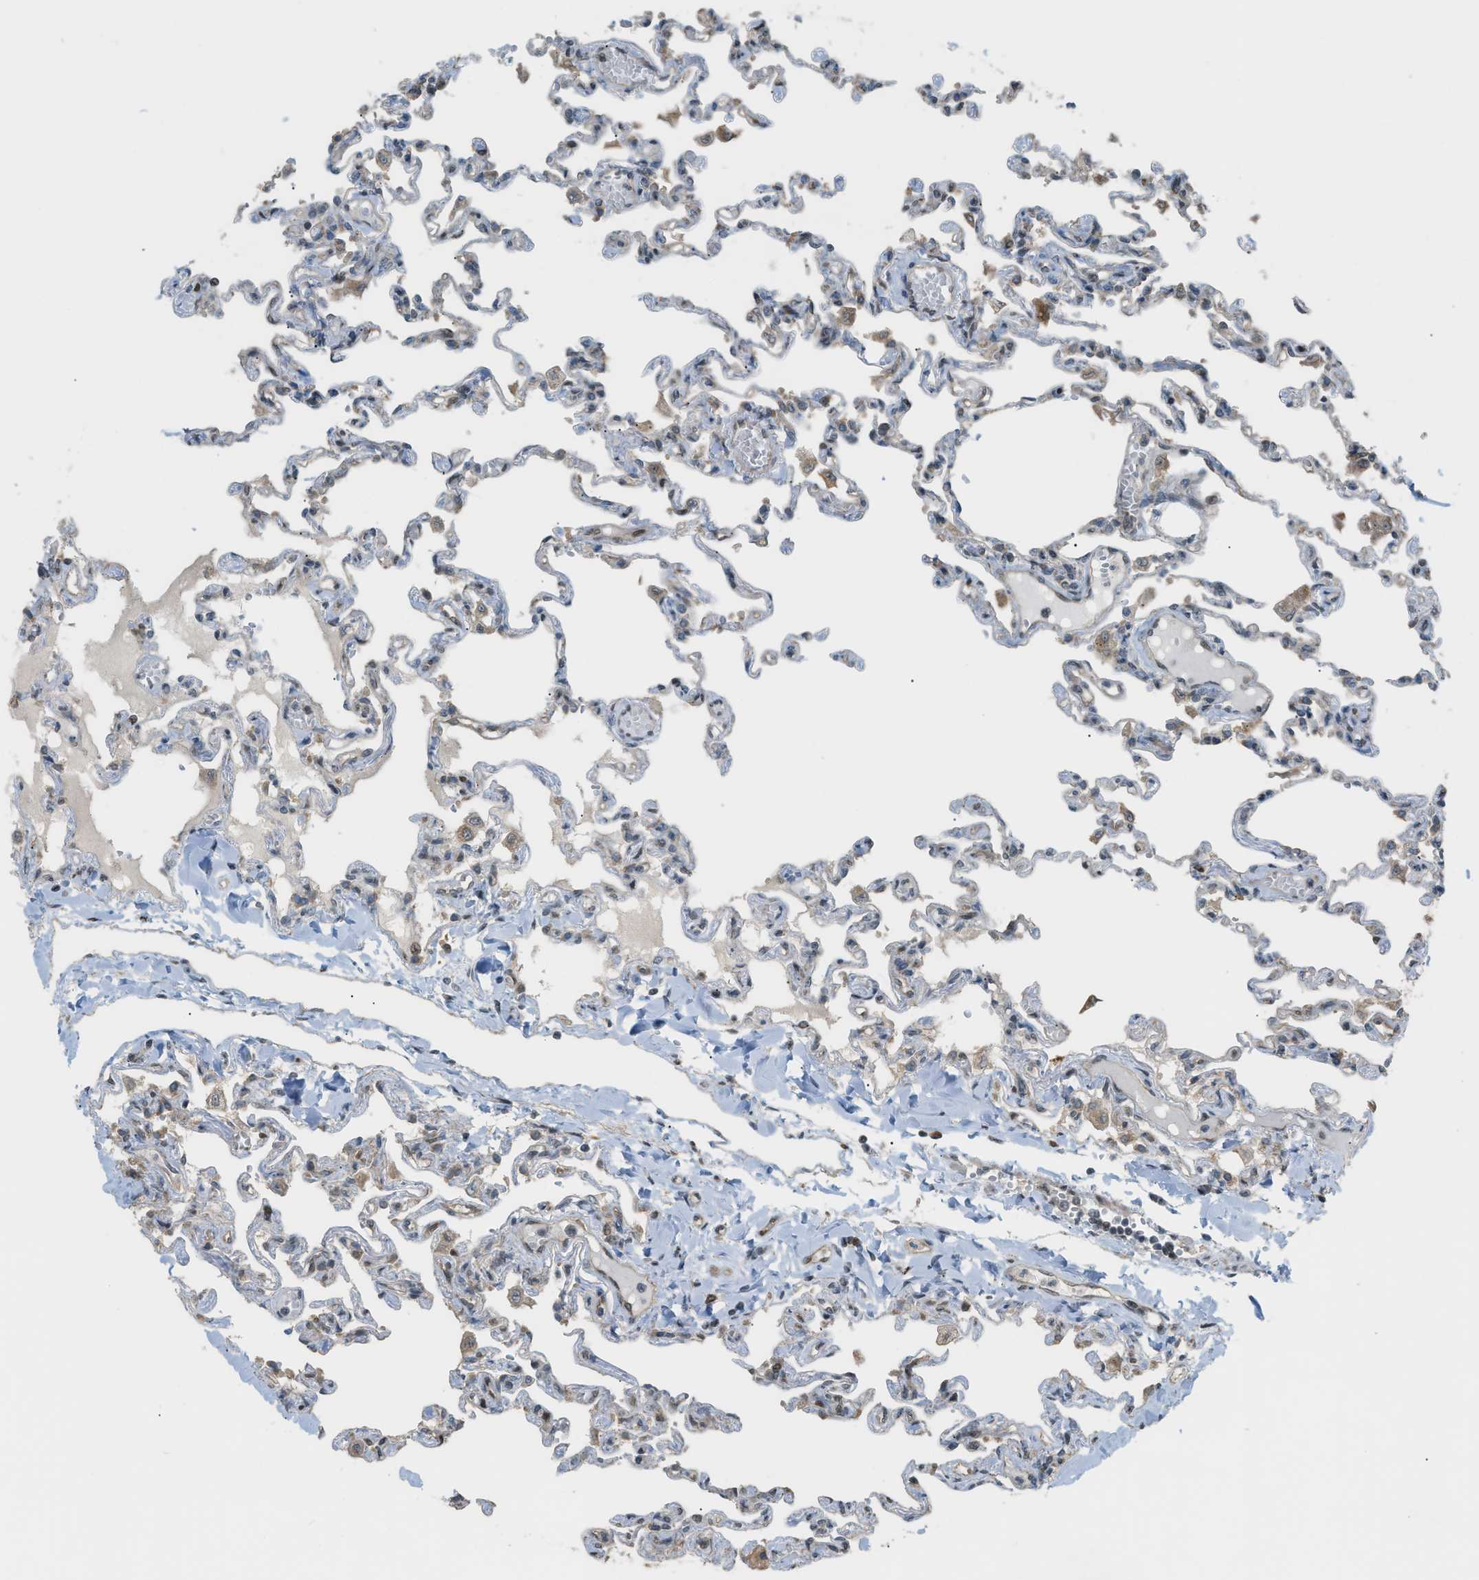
{"staining": {"intensity": "weak", "quantity": "25%-75%", "location": "cytoplasmic/membranous"}, "tissue": "lung", "cell_type": "Alveolar cells", "image_type": "normal", "snomed": [{"axis": "morphology", "description": "Normal tissue, NOS"}, {"axis": "topography", "description": "Lung"}], "caption": "A histopathology image of lung stained for a protein reveals weak cytoplasmic/membranous brown staining in alveolar cells. (brown staining indicates protein expression, while blue staining denotes nuclei).", "gene": "CCDC186", "patient": {"sex": "male", "age": 21}}